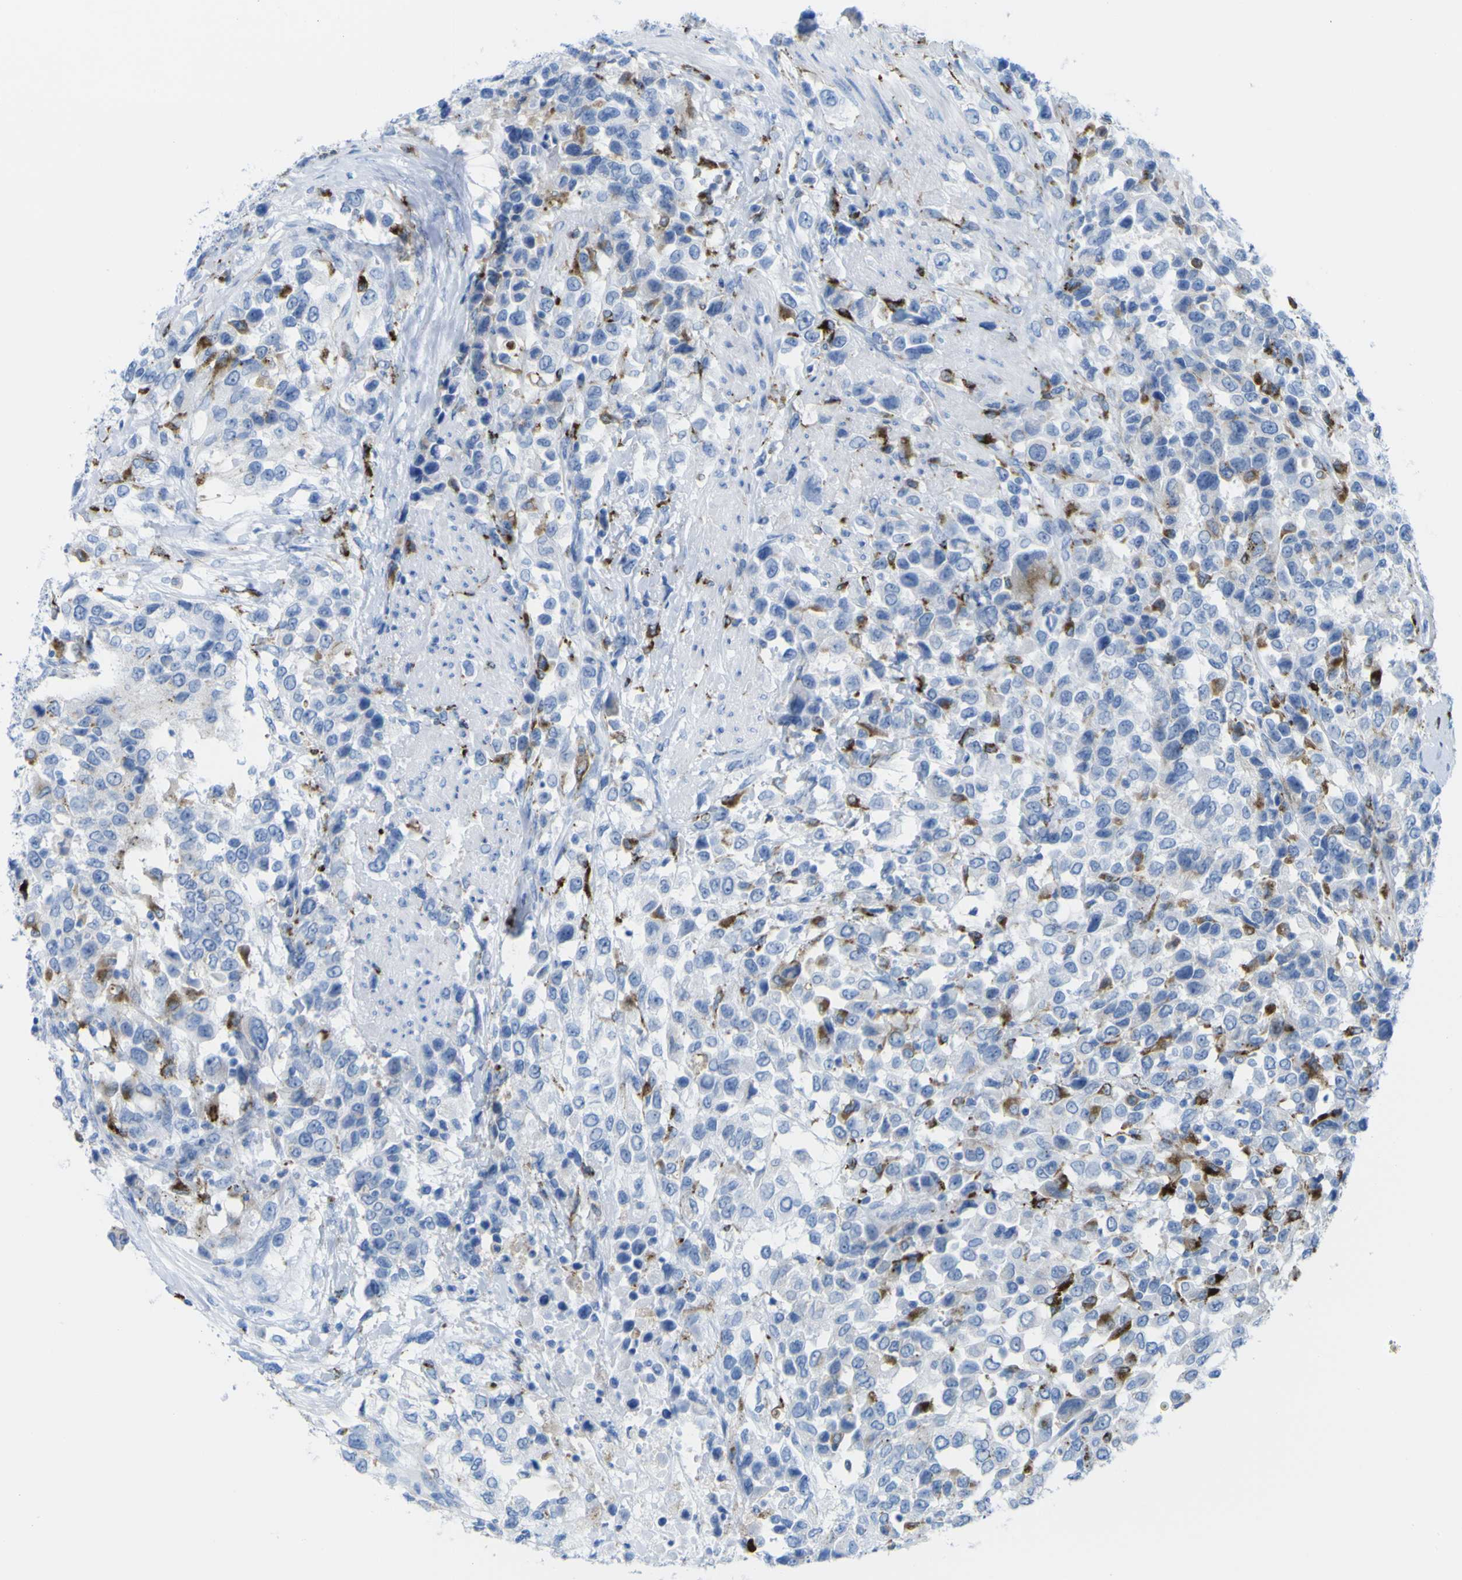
{"staining": {"intensity": "strong", "quantity": "<25%", "location": "cytoplasmic/membranous"}, "tissue": "urothelial cancer", "cell_type": "Tumor cells", "image_type": "cancer", "snomed": [{"axis": "morphology", "description": "Urothelial carcinoma, High grade"}, {"axis": "topography", "description": "Urinary bladder"}], "caption": "An immunohistochemistry (IHC) photomicrograph of tumor tissue is shown. Protein staining in brown labels strong cytoplasmic/membranous positivity in urothelial carcinoma (high-grade) within tumor cells.", "gene": "PLD3", "patient": {"sex": "female", "age": 80}}